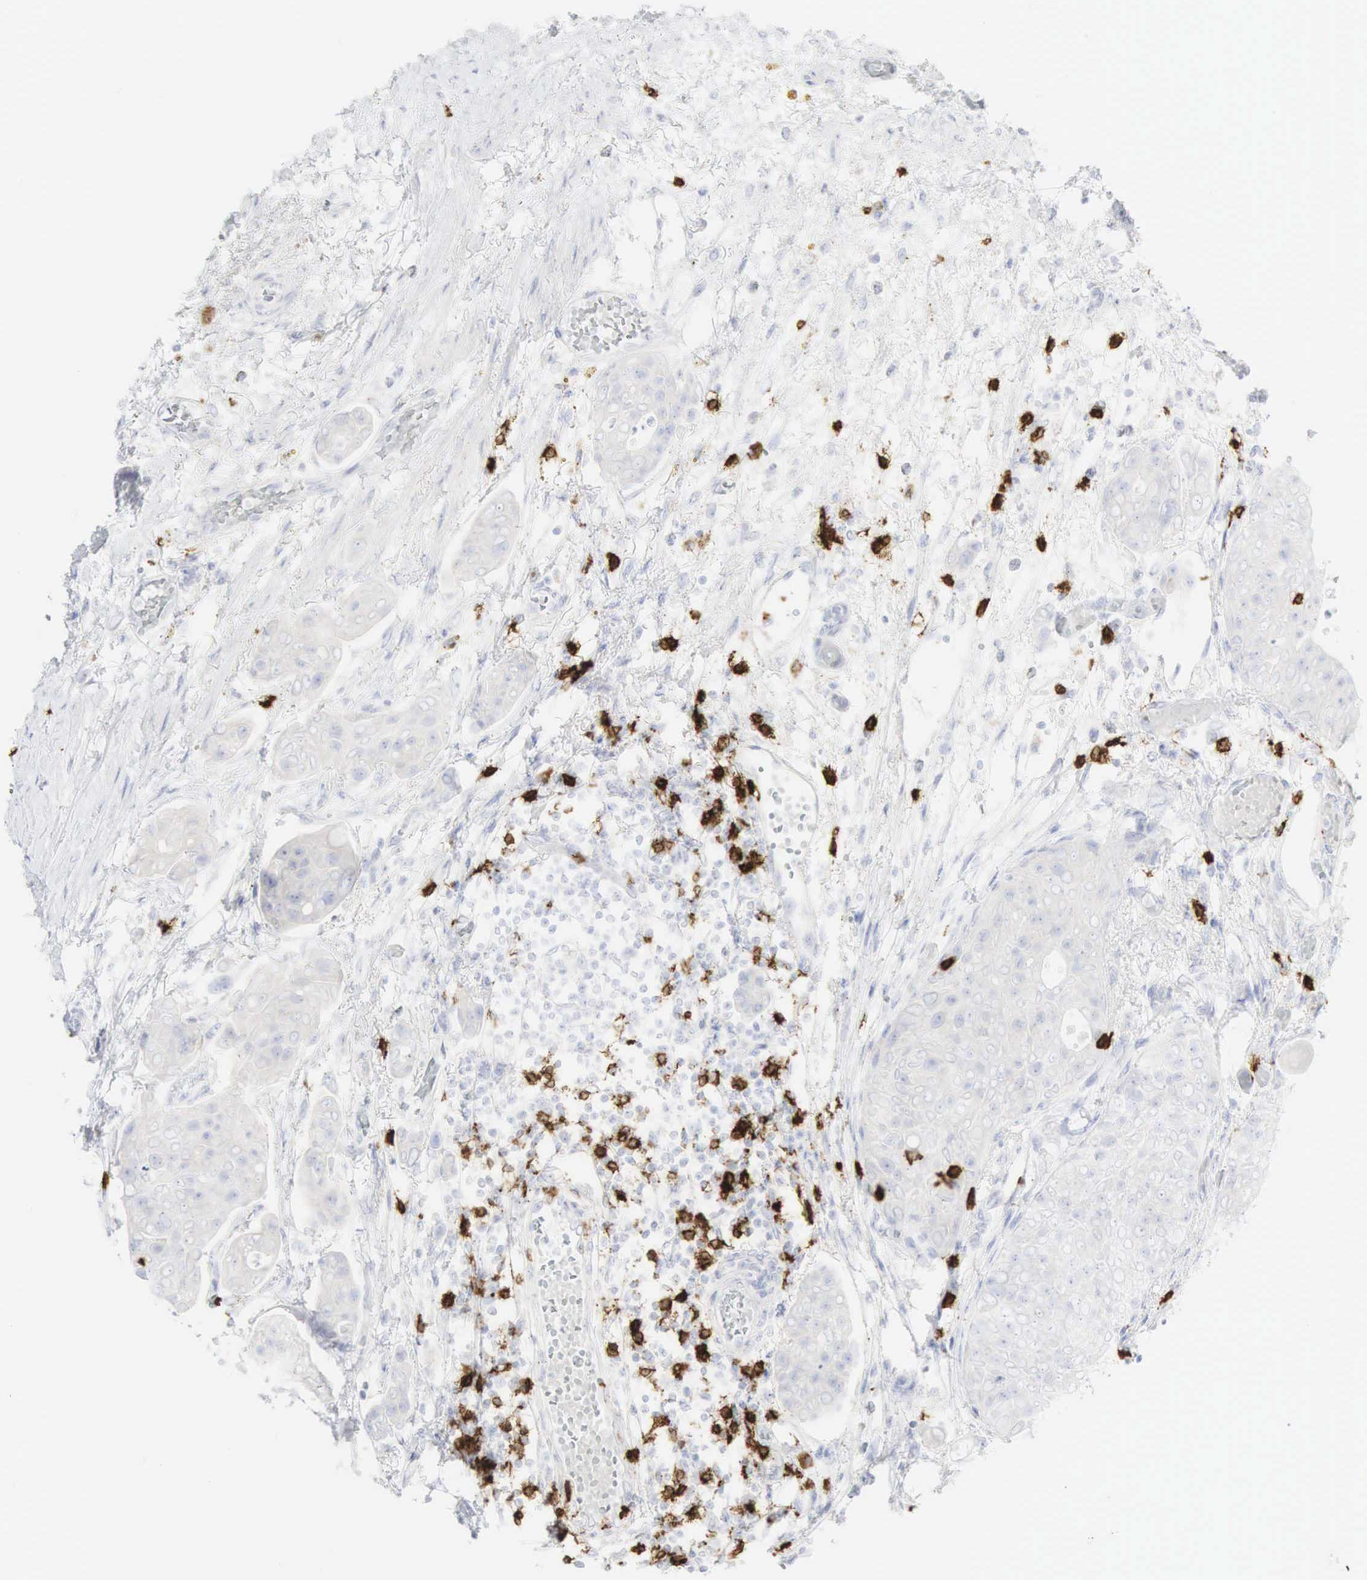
{"staining": {"intensity": "negative", "quantity": "none", "location": "none"}, "tissue": "urothelial cancer", "cell_type": "Tumor cells", "image_type": "cancer", "snomed": [{"axis": "morphology", "description": "Urothelial carcinoma, High grade"}, {"axis": "topography", "description": "Urinary bladder"}], "caption": "Immunohistochemistry photomicrograph of neoplastic tissue: urothelial carcinoma (high-grade) stained with DAB (3,3'-diaminobenzidine) displays no significant protein staining in tumor cells.", "gene": "CD8A", "patient": {"sex": "male", "age": 78}}